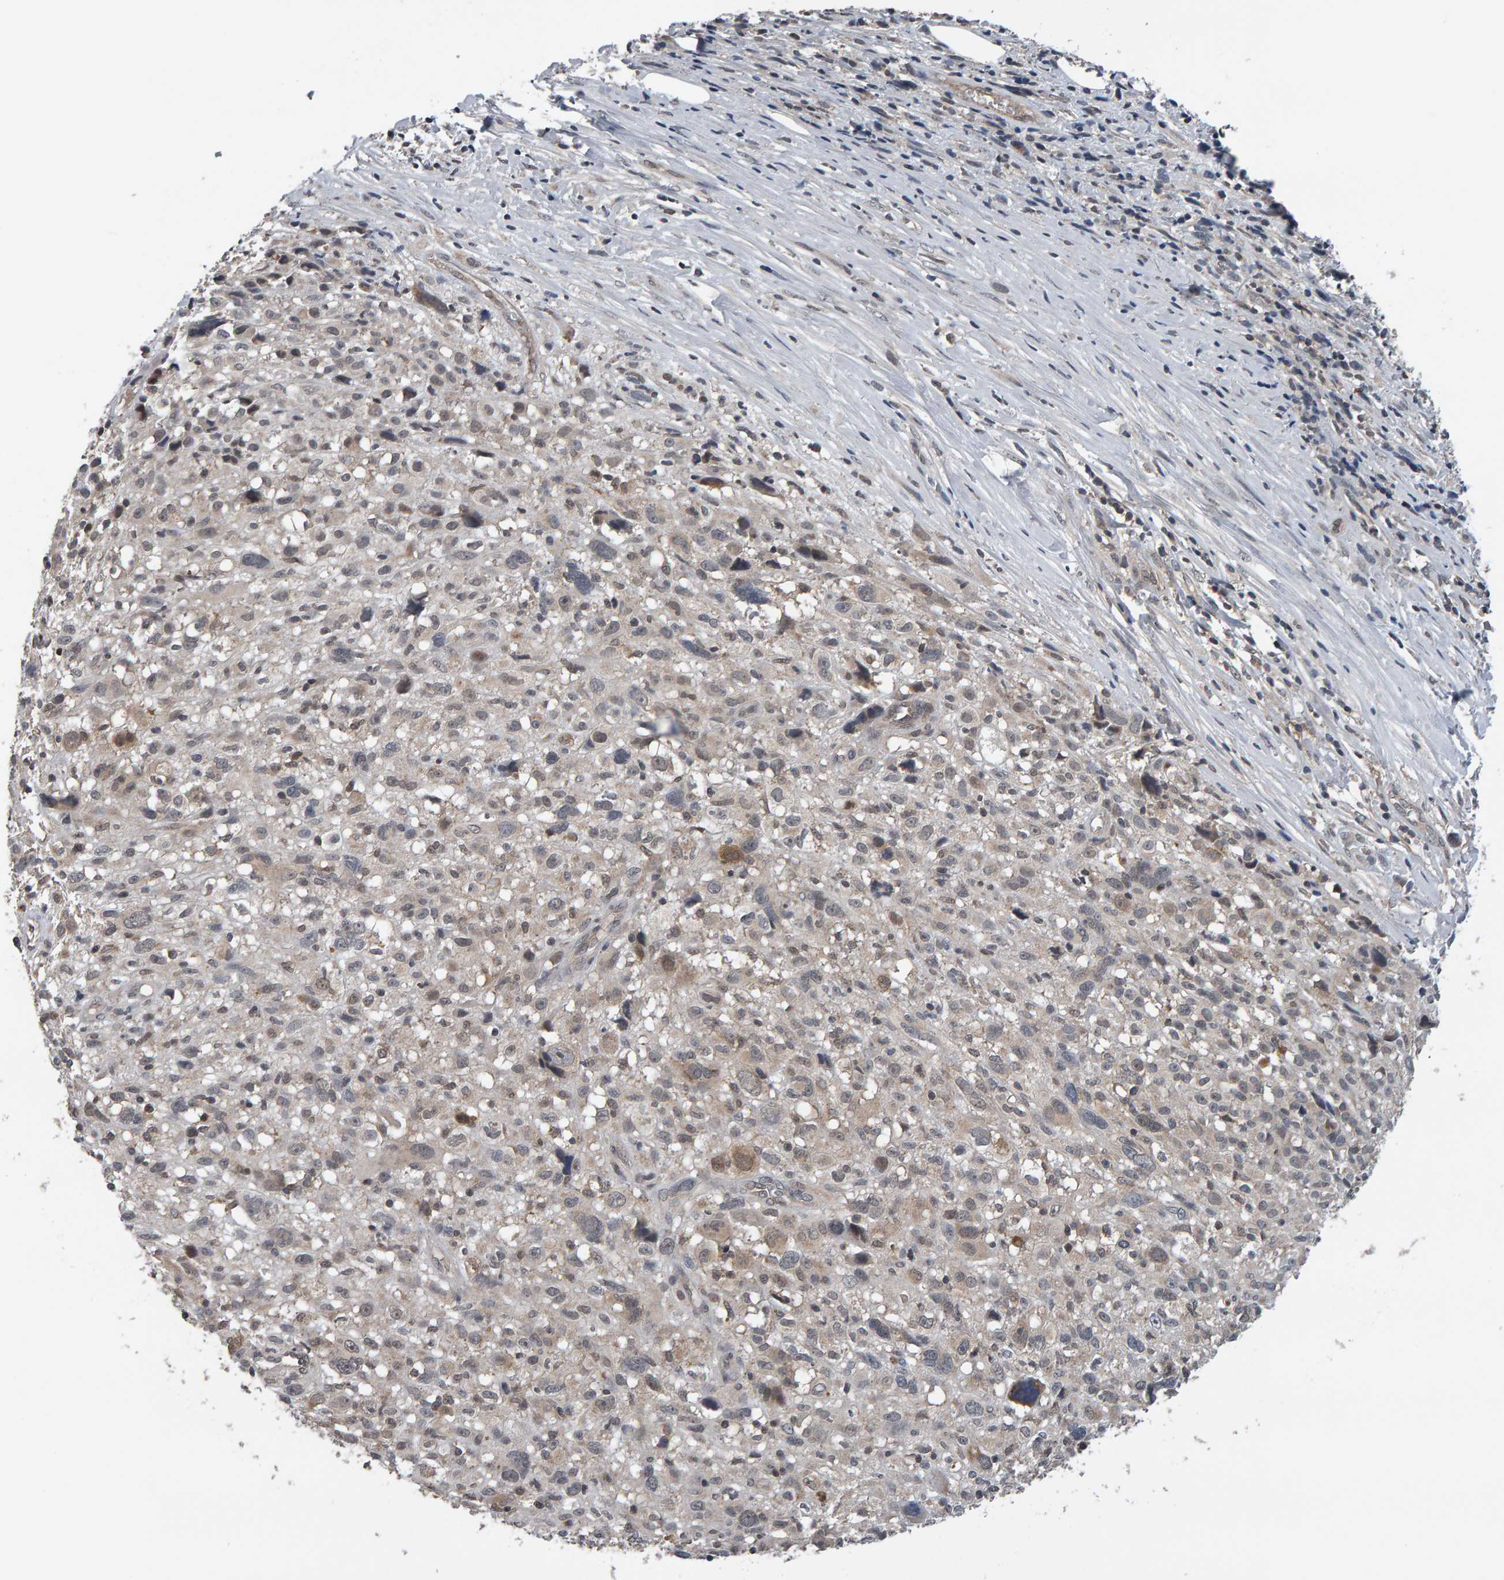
{"staining": {"intensity": "weak", "quantity": "<25%", "location": "cytoplasmic/membranous"}, "tissue": "melanoma", "cell_type": "Tumor cells", "image_type": "cancer", "snomed": [{"axis": "morphology", "description": "Malignant melanoma, NOS"}, {"axis": "topography", "description": "Skin"}], "caption": "This is an immunohistochemistry (IHC) histopathology image of human melanoma. There is no staining in tumor cells.", "gene": "COASY", "patient": {"sex": "female", "age": 55}}